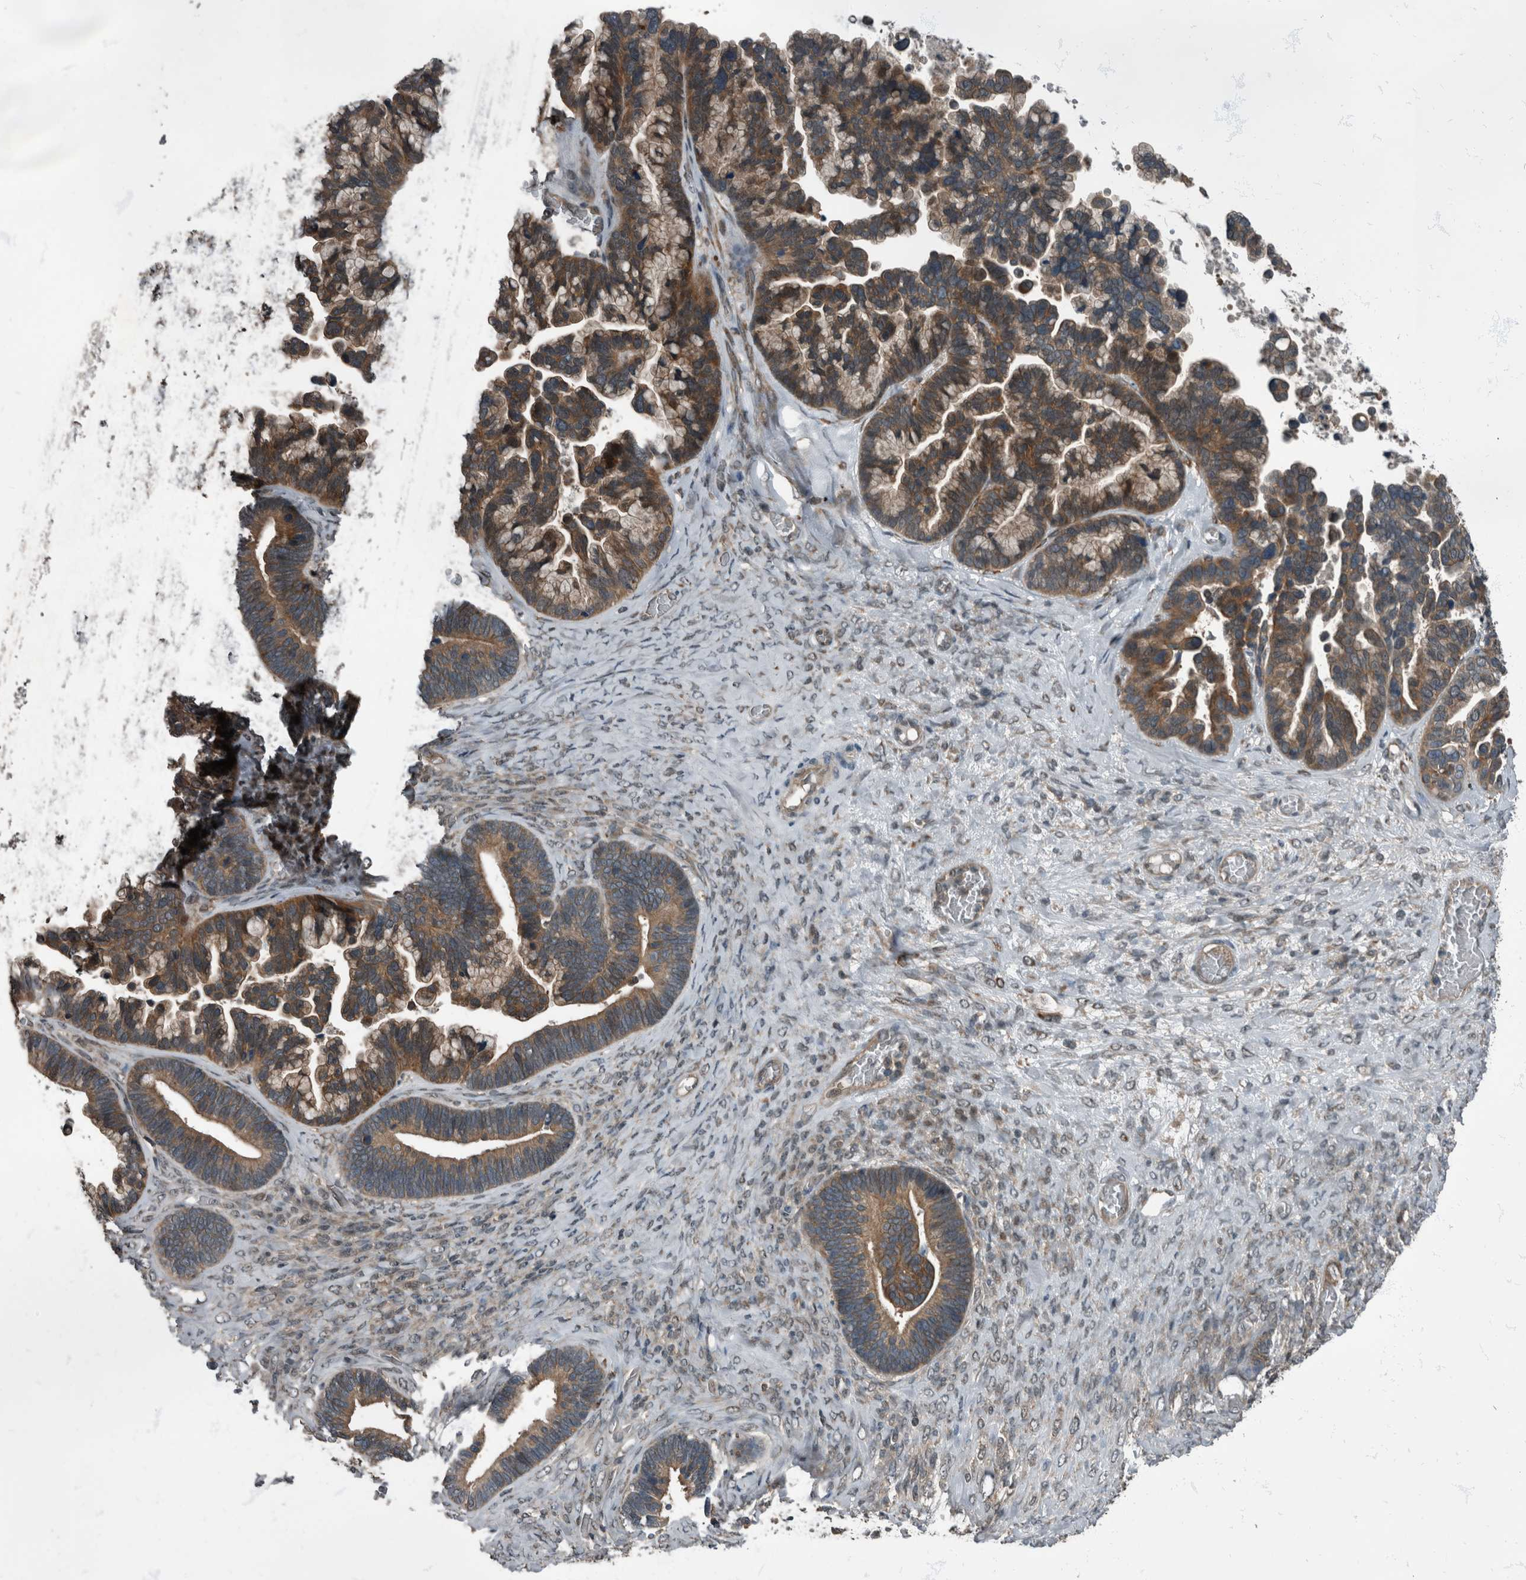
{"staining": {"intensity": "strong", "quantity": ">75%", "location": "cytoplasmic/membranous"}, "tissue": "ovarian cancer", "cell_type": "Tumor cells", "image_type": "cancer", "snomed": [{"axis": "morphology", "description": "Cystadenocarcinoma, serous, NOS"}, {"axis": "topography", "description": "Ovary"}], "caption": "This histopathology image reveals immunohistochemistry (IHC) staining of serous cystadenocarcinoma (ovarian), with high strong cytoplasmic/membranous positivity in approximately >75% of tumor cells.", "gene": "RABGGTB", "patient": {"sex": "female", "age": 56}}